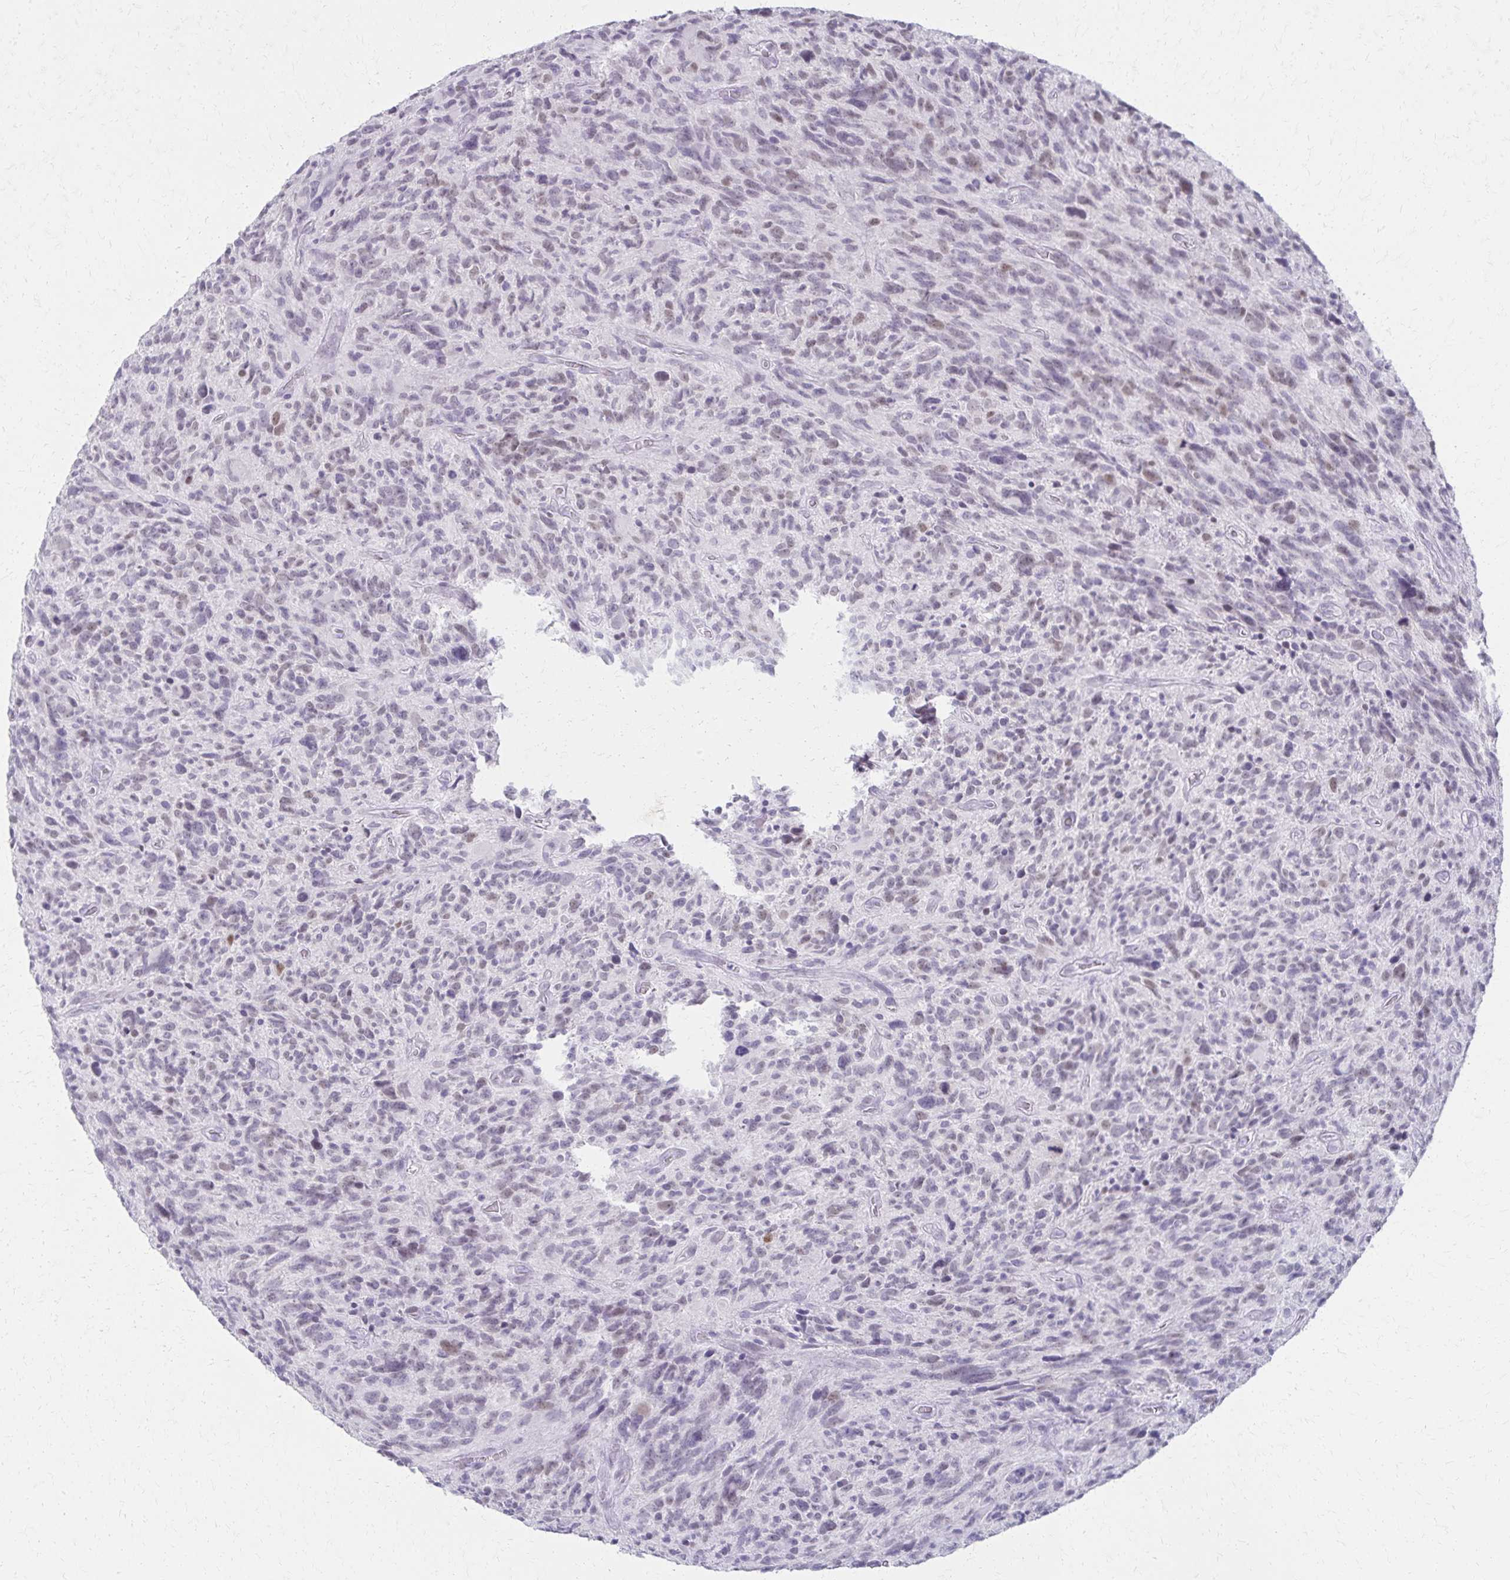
{"staining": {"intensity": "weak", "quantity": "<25%", "location": "nuclear"}, "tissue": "glioma", "cell_type": "Tumor cells", "image_type": "cancer", "snomed": [{"axis": "morphology", "description": "Glioma, malignant, High grade"}, {"axis": "topography", "description": "Brain"}], "caption": "Tumor cells are negative for brown protein staining in malignant glioma (high-grade).", "gene": "MORC4", "patient": {"sex": "male", "age": 46}}